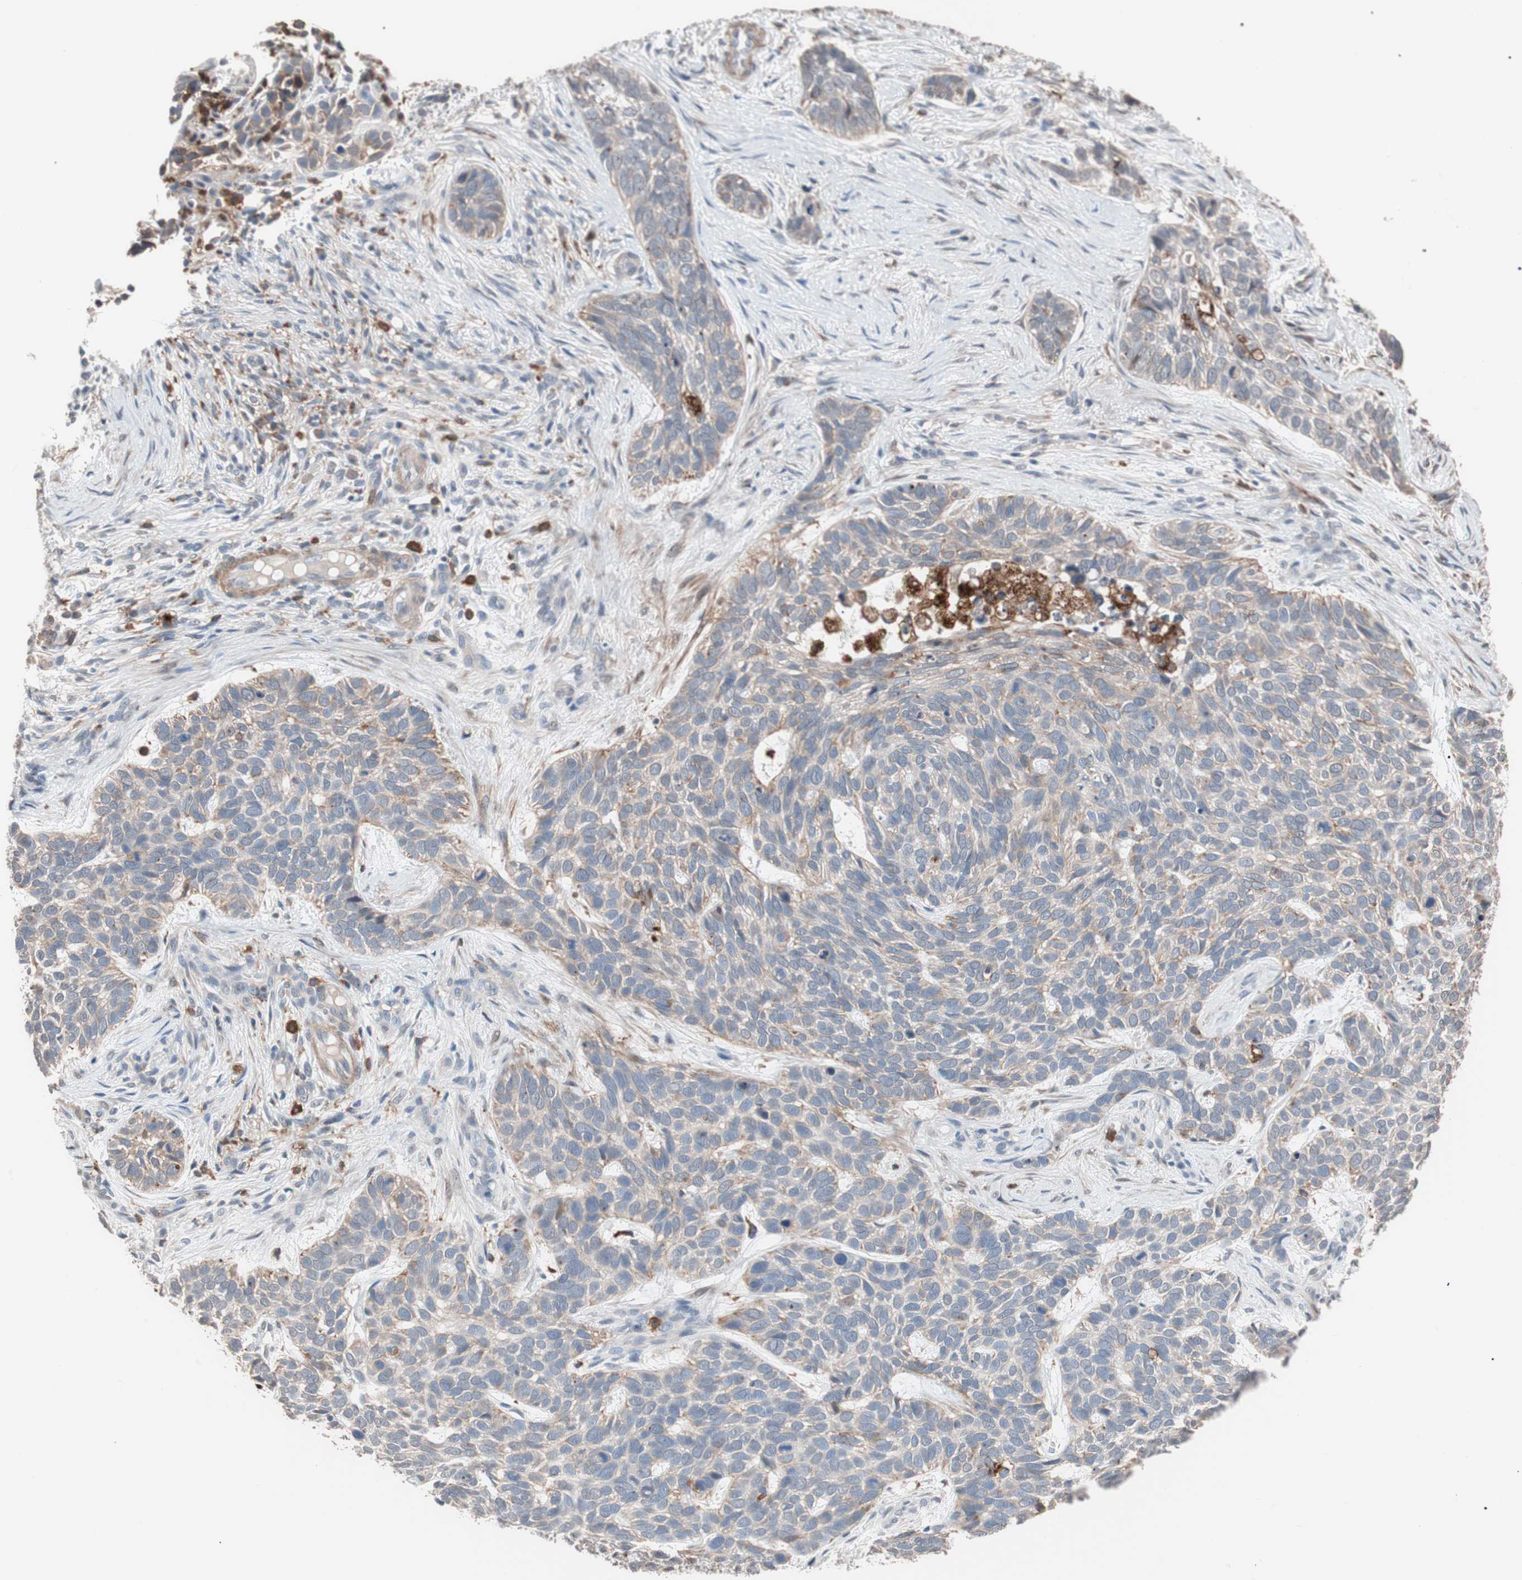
{"staining": {"intensity": "weak", "quantity": "<25%", "location": "cytoplasmic/membranous"}, "tissue": "skin cancer", "cell_type": "Tumor cells", "image_type": "cancer", "snomed": [{"axis": "morphology", "description": "Basal cell carcinoma"}, {"axis": "topography", "description": "Skin"}], "caption": "This is an IHC micrograph of skin cancer (basal cell carcinoma). There is no expression in tumor cells.", "gene": "LITAF", "patient": {"sex": "male", "age": 87}}